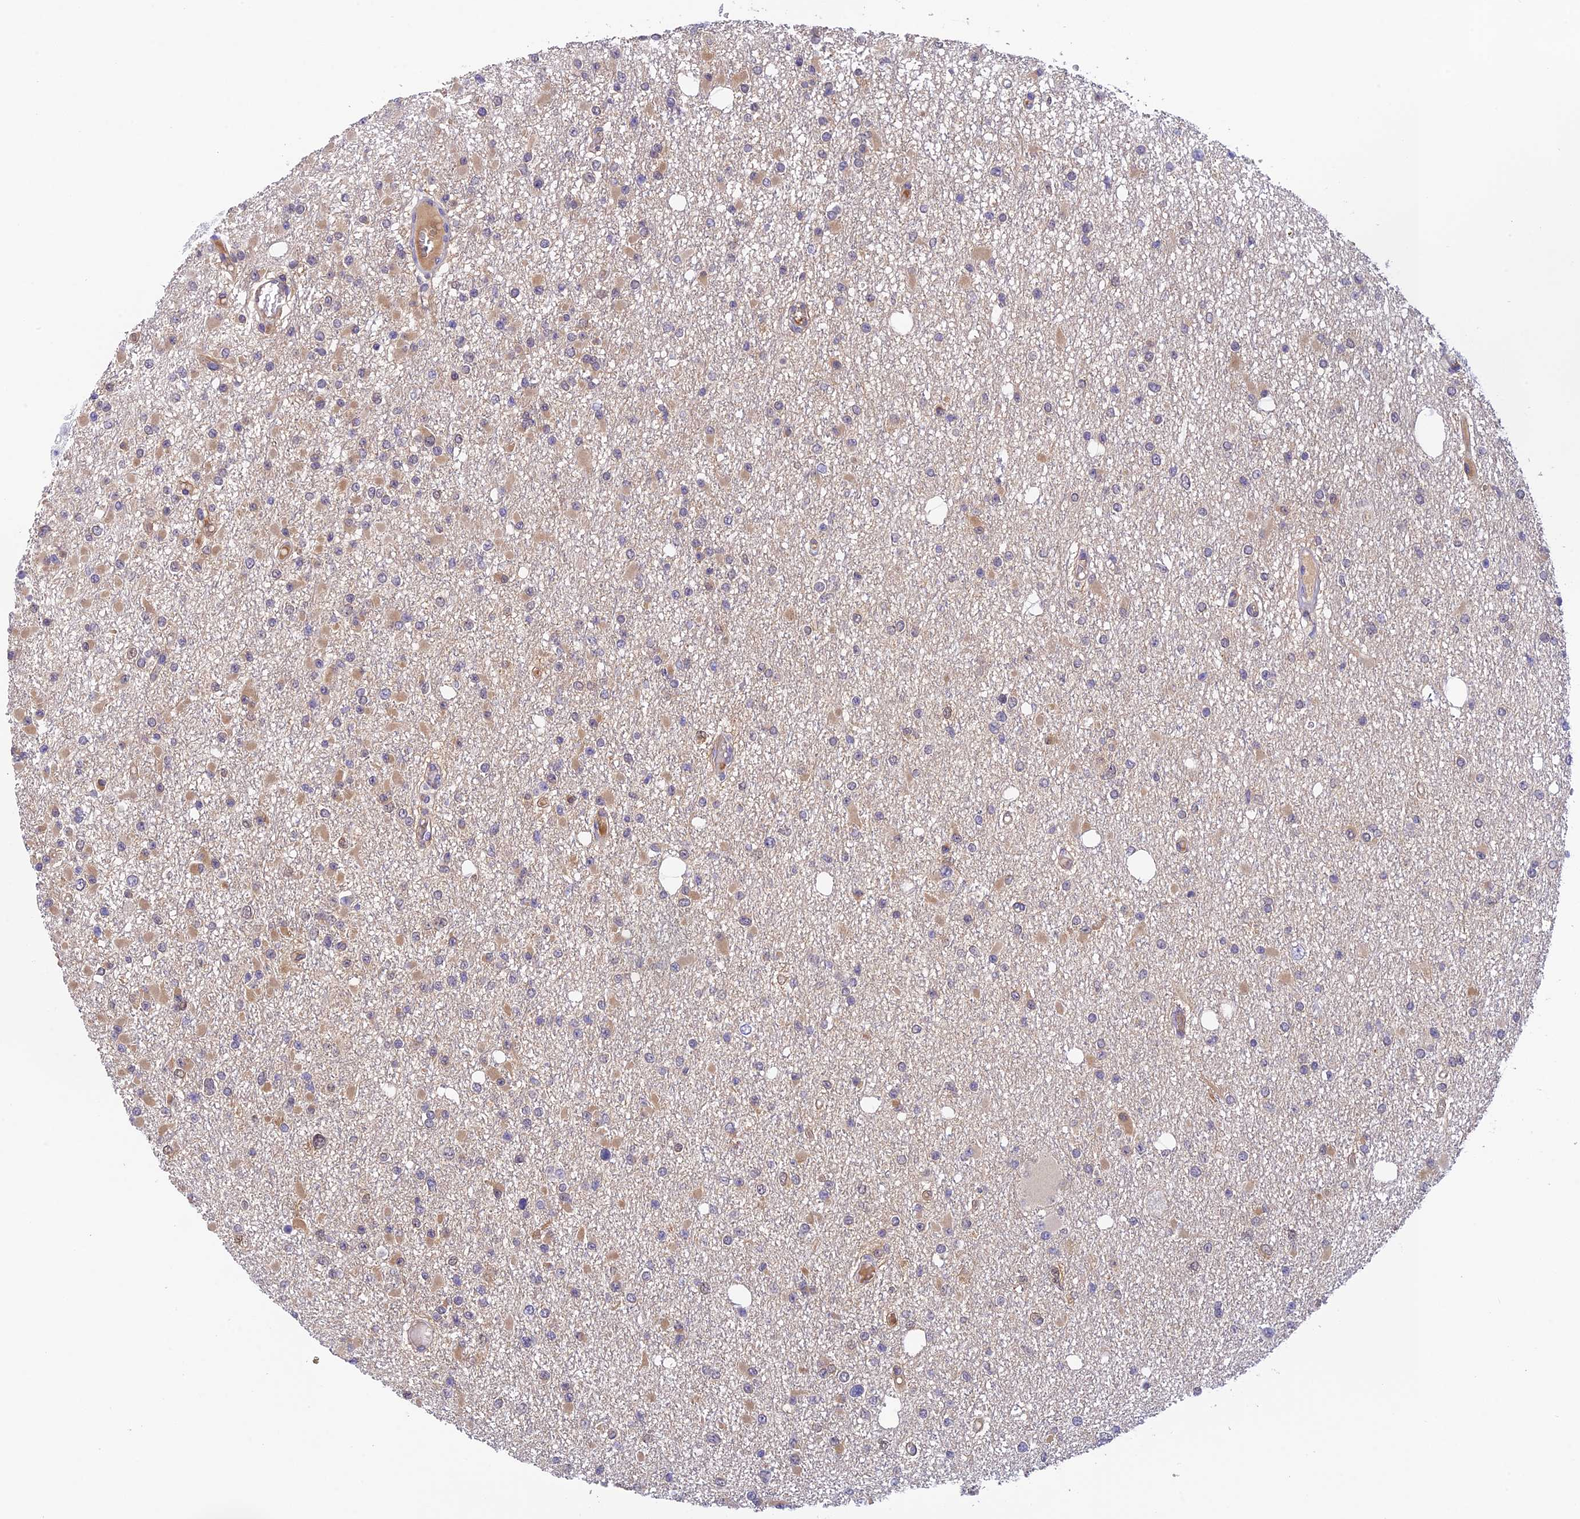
{"staining": {"intensity": "moderate", "quantity": "<25%", "location": "cytoplasmic/membranous"}, "tissue": "glioma", "cell_type": "Tumor cells", "image_type": "cancer", "snomed": [{"axis": "morphology", "description": "Glioma, malignant, Low grade"}, {"axis": "topography", "description": "Brain"}], "caption": "Malignant glioma (low-grade) was stained to show a protein in brown. There is low levels of moderate cytoplasmic/membranous expression in approximately <25% of tumor cells.", "gene": "HDHD2", "patient": {"sex": "female", "age": 22}}